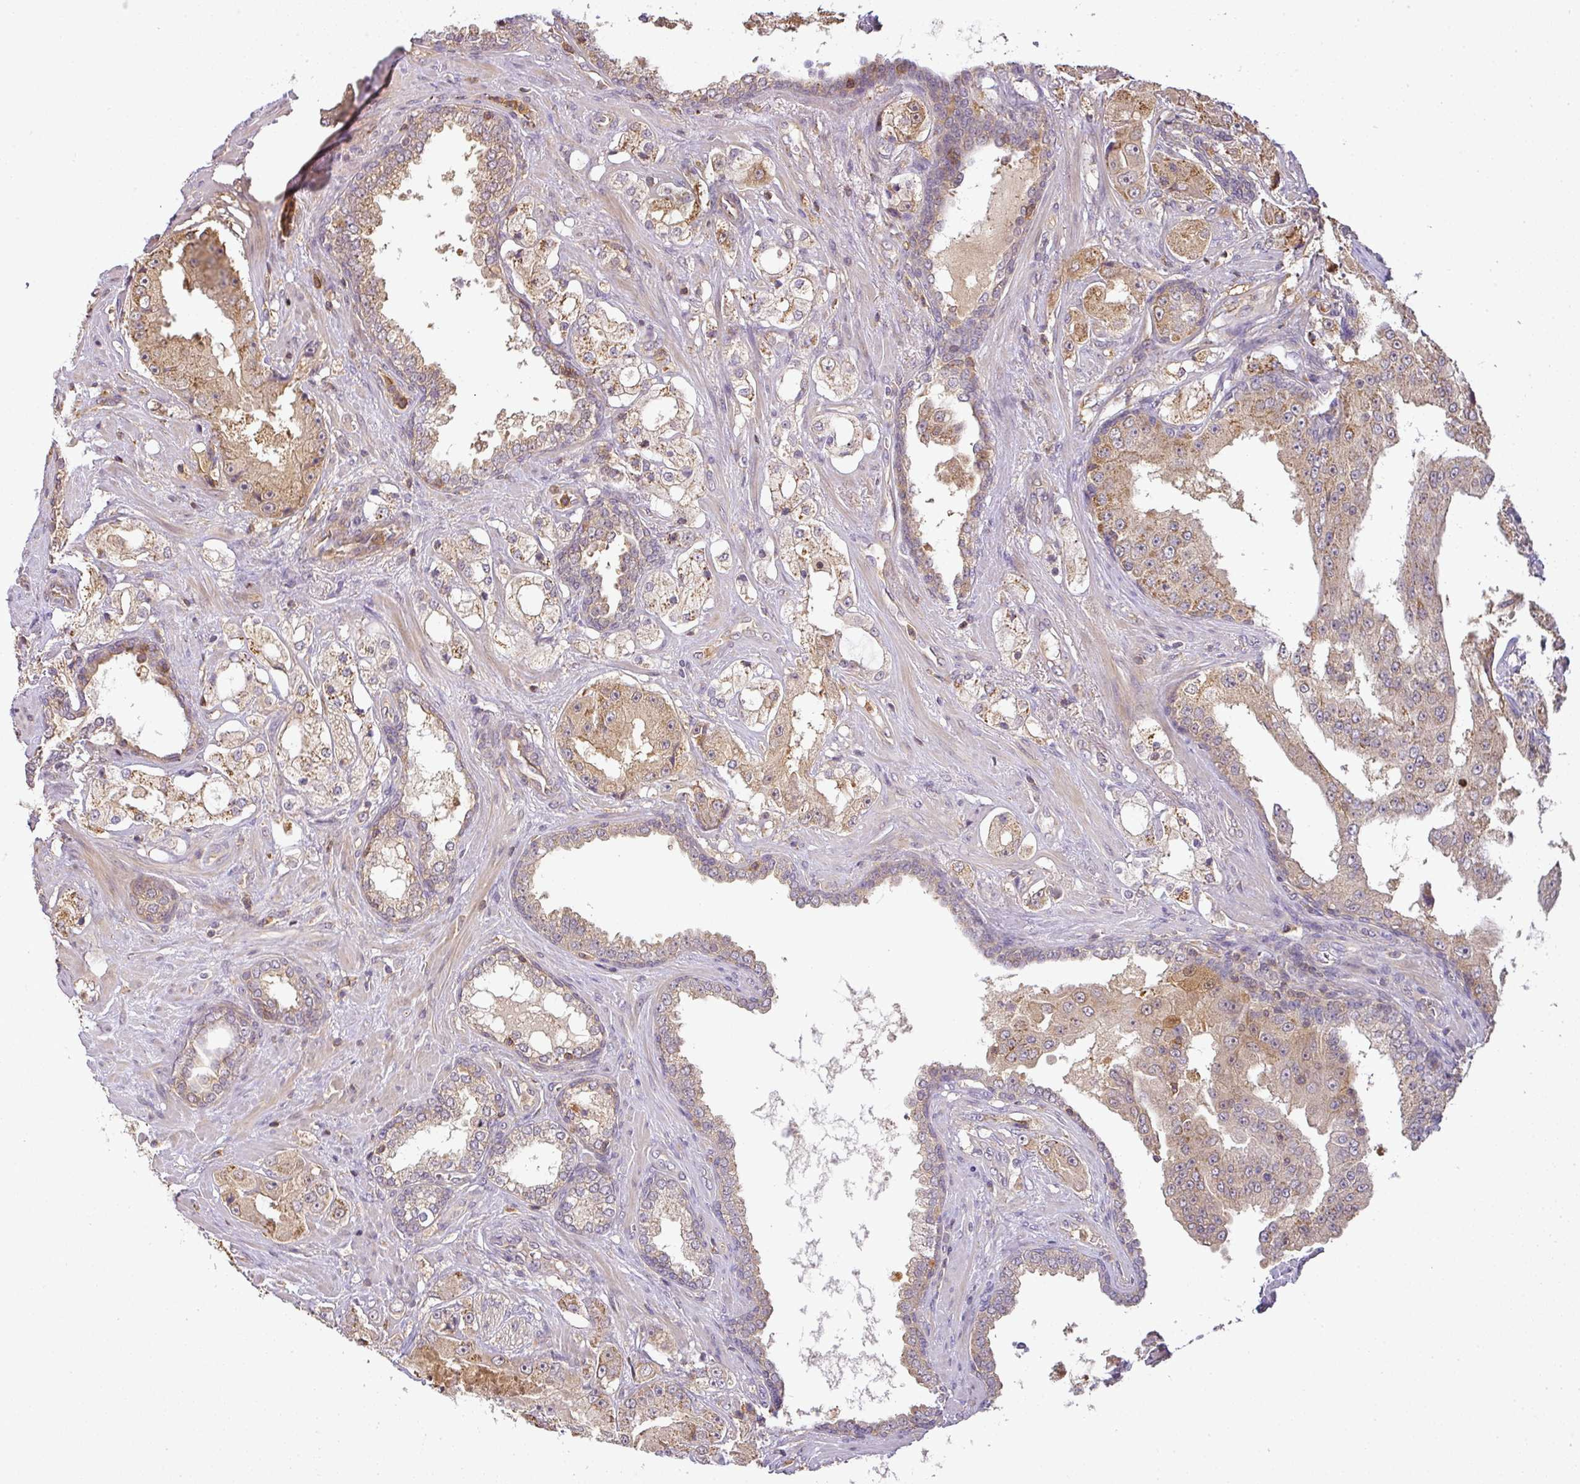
{"staining": {"intensity": "moderate", "quantity": "25%-75%", "location": "cytoplasmic/membranous"}, "tissue": "prostate cancer", "cell_type": "Tumor cells", "image_type": "cancer", "snomed": [{"axis": "morphology", "description": "Adenocarcinoma, High grade"}, {"axis": "topography", "description": "Prostate"}], "caption": "A brown stain highlights moderate cytoplasmic/membranous expression of a protein in high-grade adenocarcinoma (prostate) tumor cells. (brown staining indicates protein expression, while blue staining denotes nuclei).", "gene": "TCL1B", "patient": {"sex": "male", "age": 73}}